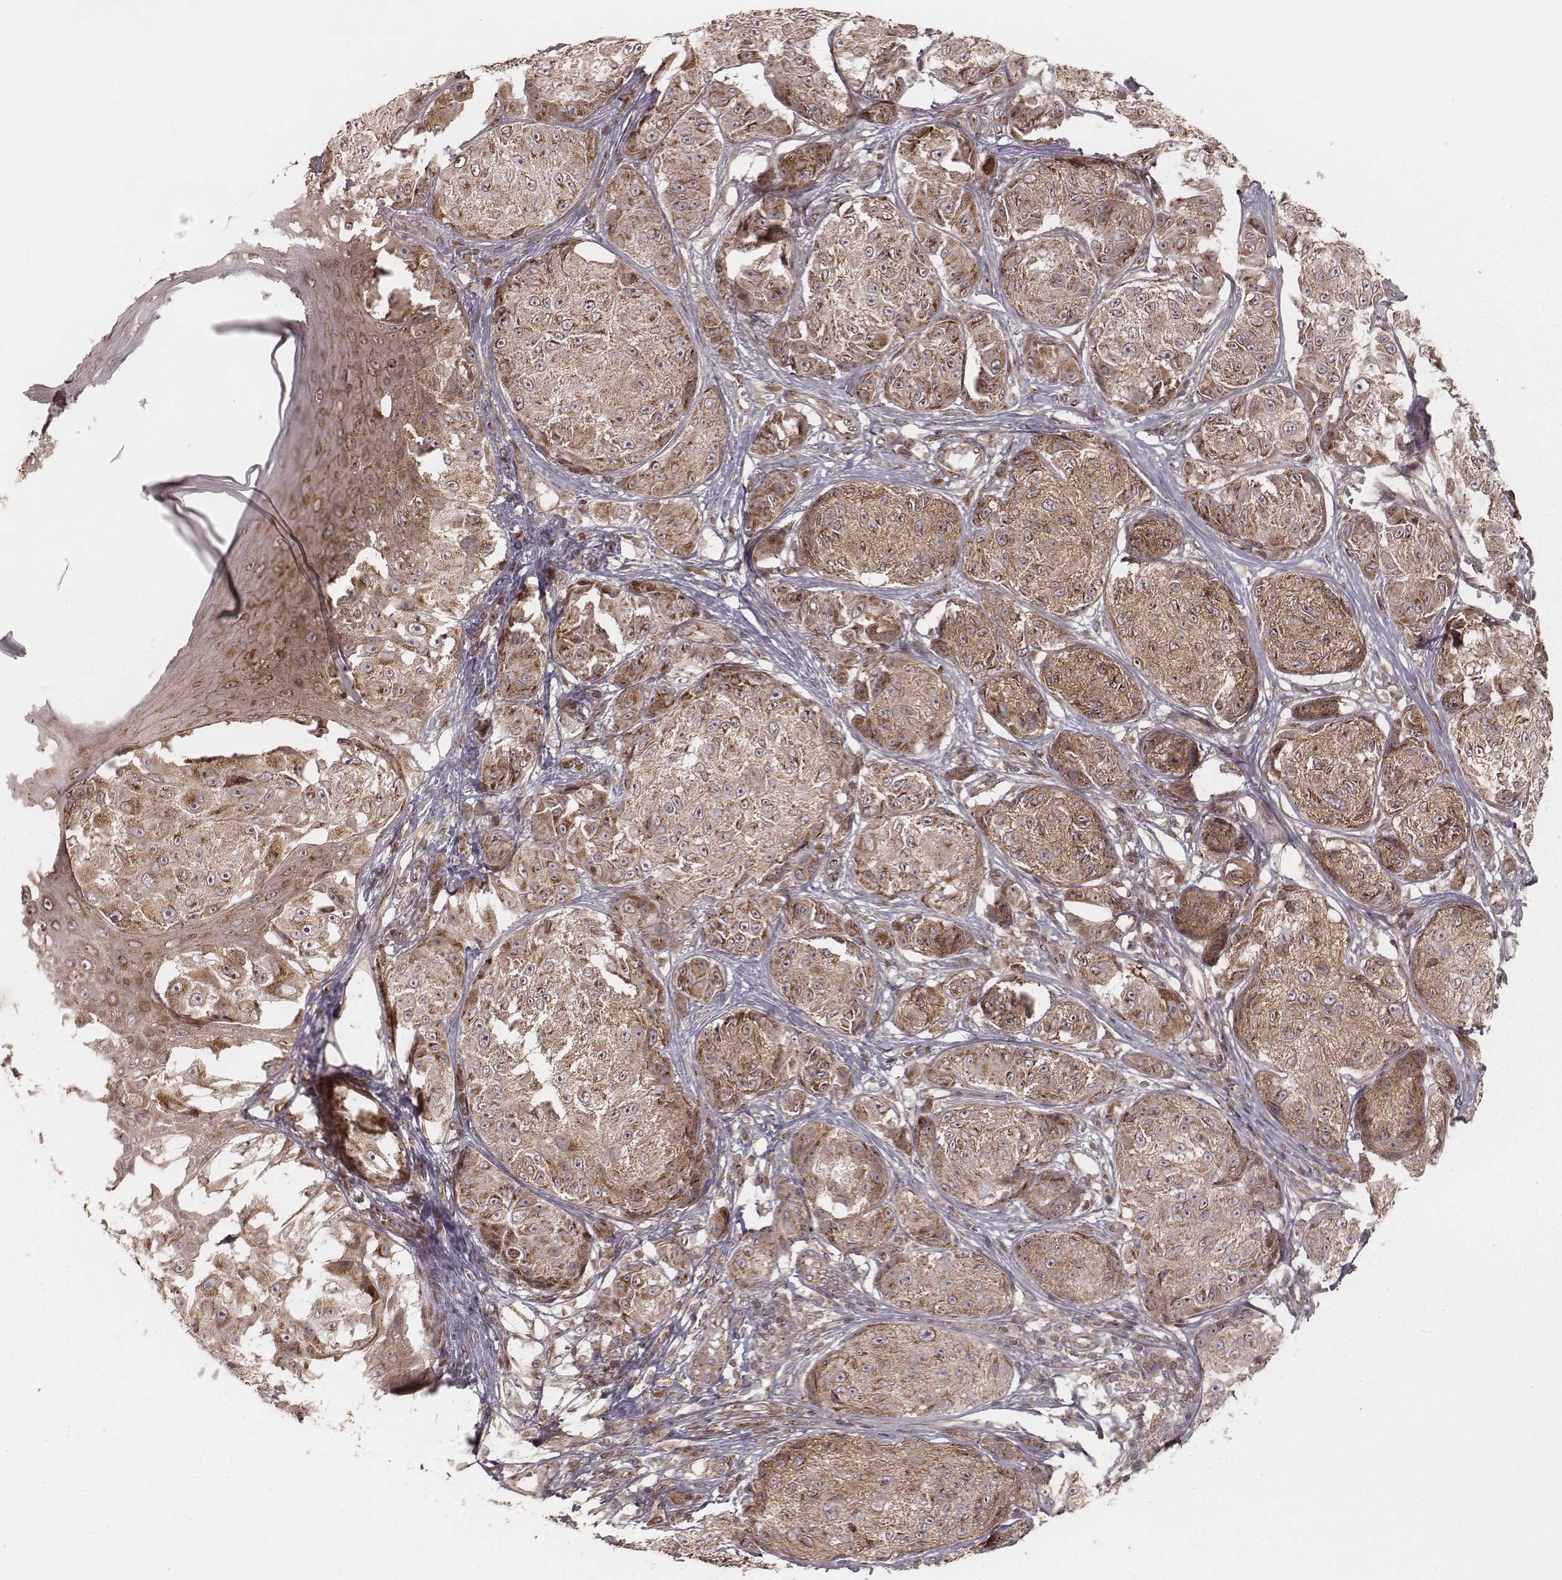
{"staining": {"intensity": "moderate", "quantity": ">75%", "location": "cytoplasmic/membranous"}, "tissue": "melanoma", "cell_type": "Tumor cells", "image_type": "cancer", "snomed": [{"axis": "morphology", "description": "Malignant melanoma, NOS"}, {"axis": "topography", "description": "Skin"}], "caption": "DAB (3,3'-diaminobenzidine) immunohistochemical staining of human malignant melanoma demonstrates moderate cytoplasmic/membranous protein expression in approximately >75% of tumor cells.", "gene": "MYO19", "patient": {"sex": "male", "age": 61}}